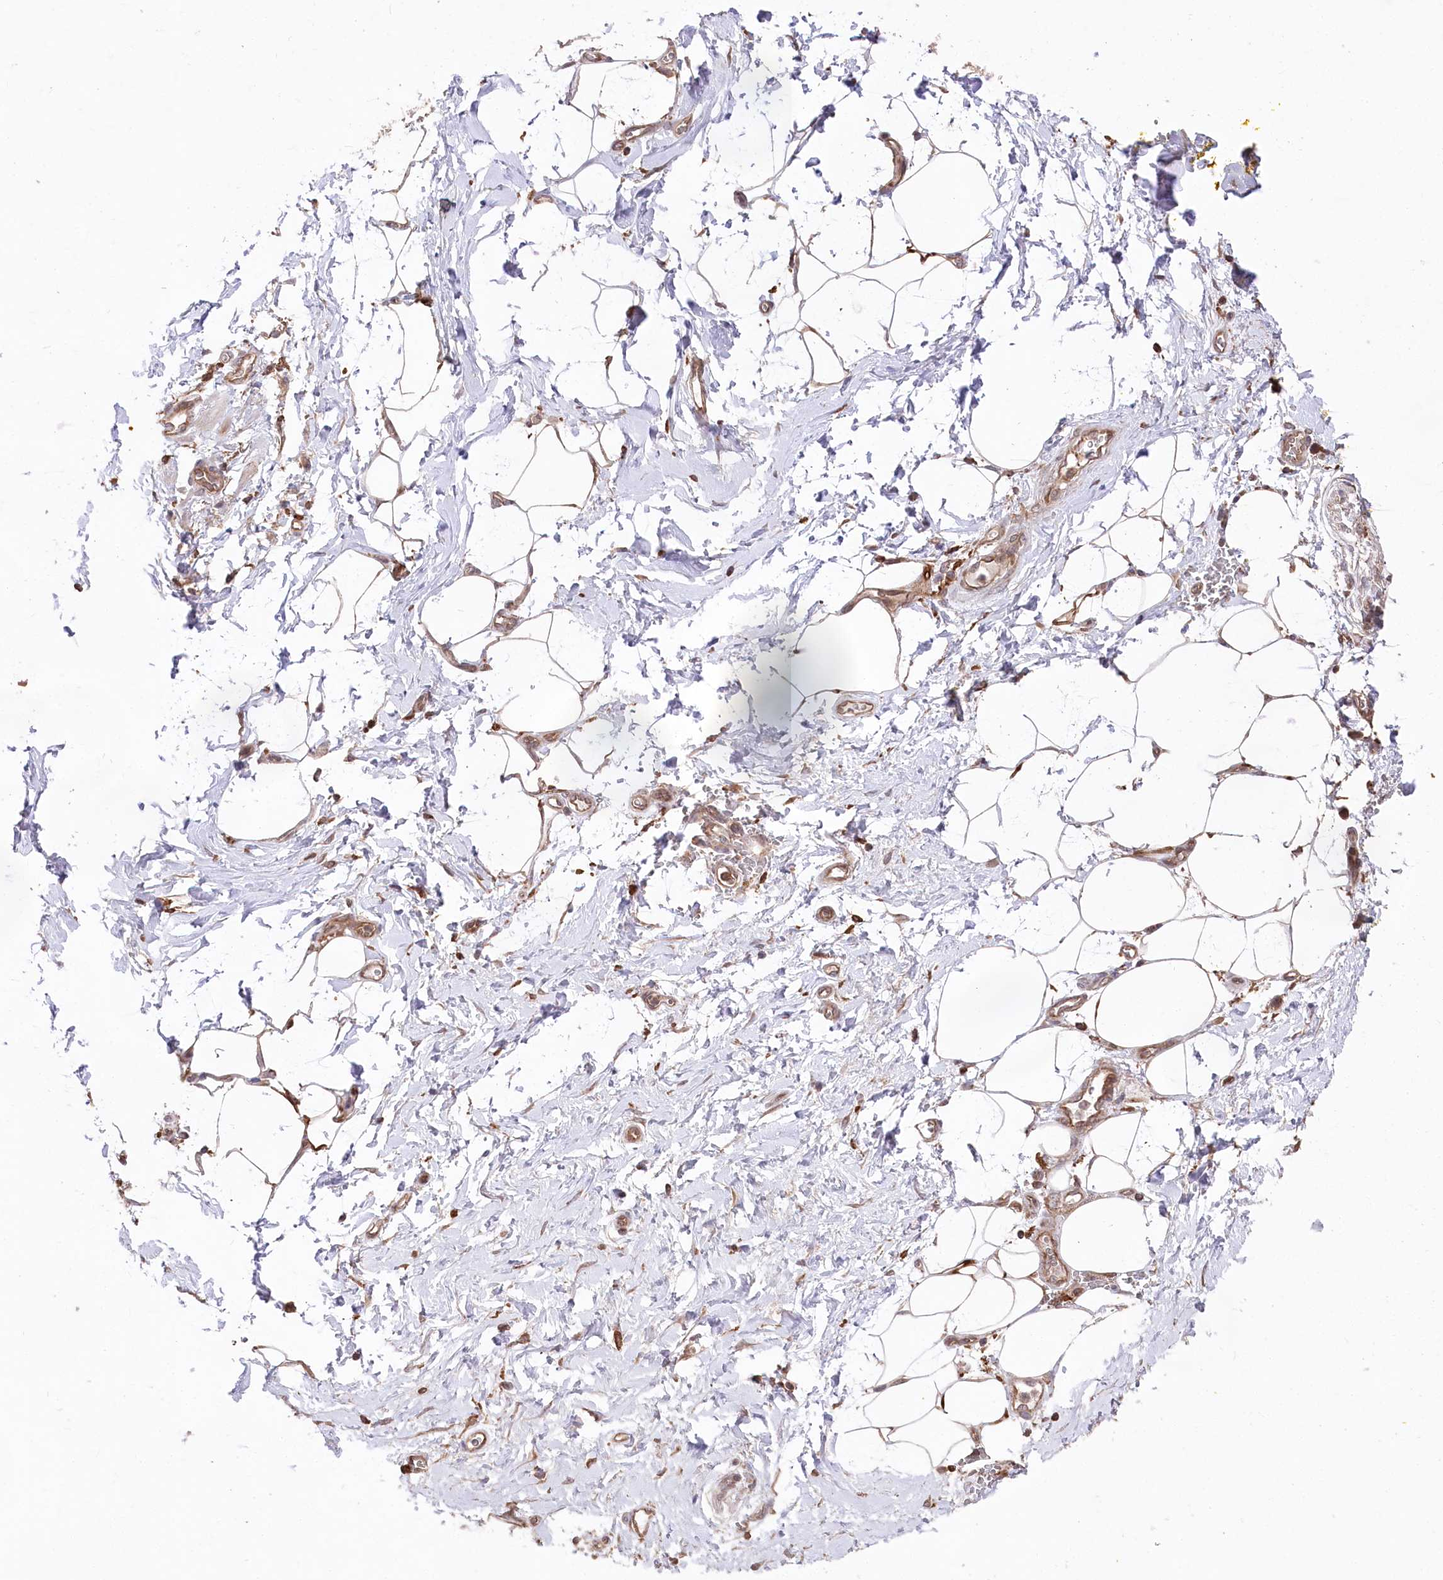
{"staining": {"intensity": "moderate", "quantity": "25%-75%", "location": "cytoplasmic/membranous"}, "tissue": "adipose tissue", "cell_type": "Adipocytes", "image_type": "normal", "snomed": [{"axis": "morphology", "description": "Normal tissue, NOS"}, {"axis": "morphology", "description": "Adenocarcinoma, NOS"}, {"axis": "topography", "description": "Pancreas"}, {"axis": "topography", "description": "Peripheral nerve tissue"}], "caption": "Adipocytes exhibit medium levels of moderate cytoplasmic/membranous staining in approximately 25%-75% of cells in normal adipose tissue. (Stains: DAB (3,3'-diaminobenzidine) in brown, nuclei in blue, Microscopy: brightfield microscopy at high magnification).", "gene": "PPP1R21", "patient": {"sex": "male", "age": 59}}